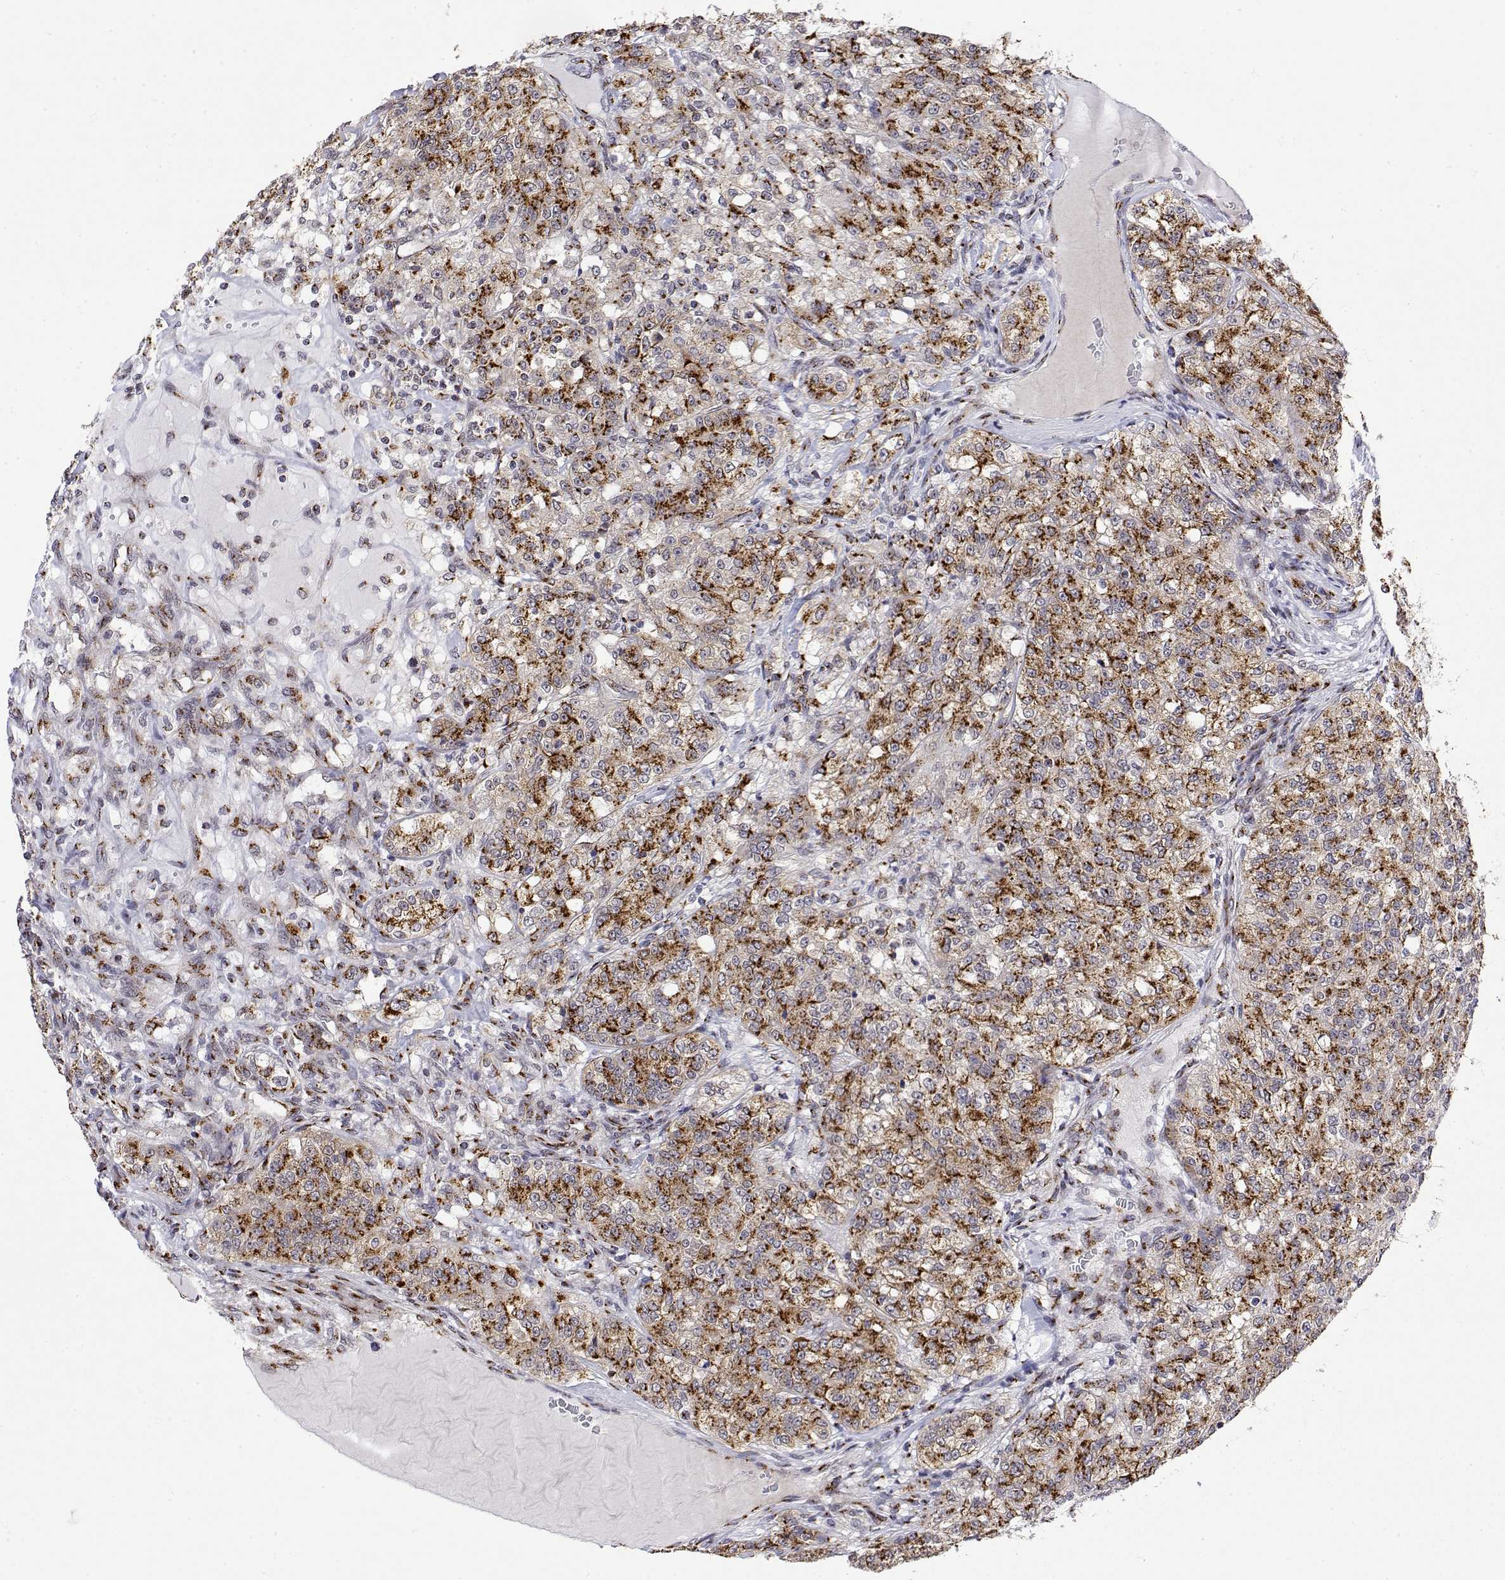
{"staining": {"intensity": "strong", "quantity": "25%-75%", "location": "cytoplasmic/membranous"}, "tissue": "renal cancer", "cell_type": "Tumor cells", "image_type": "cancer", "snomed": [{"axis": "morphology", "description": "Adenocarcinoma, NOS"}, {"axis": "topography", "description": "Kidney"}], "caption": "Immunohistochemistry image of neoplastic tissue: human renal cancer (adenocarcinoma) stained using immunohistochemistry demonstrates high levels of strong protein expression localized specifically in the cytoplasmic/membranous of tumor cells, appearing as a cytoplasmic/membranous brown color.", "gene": "YIPF3", "patient": {"sex": "female", "age": 63}}